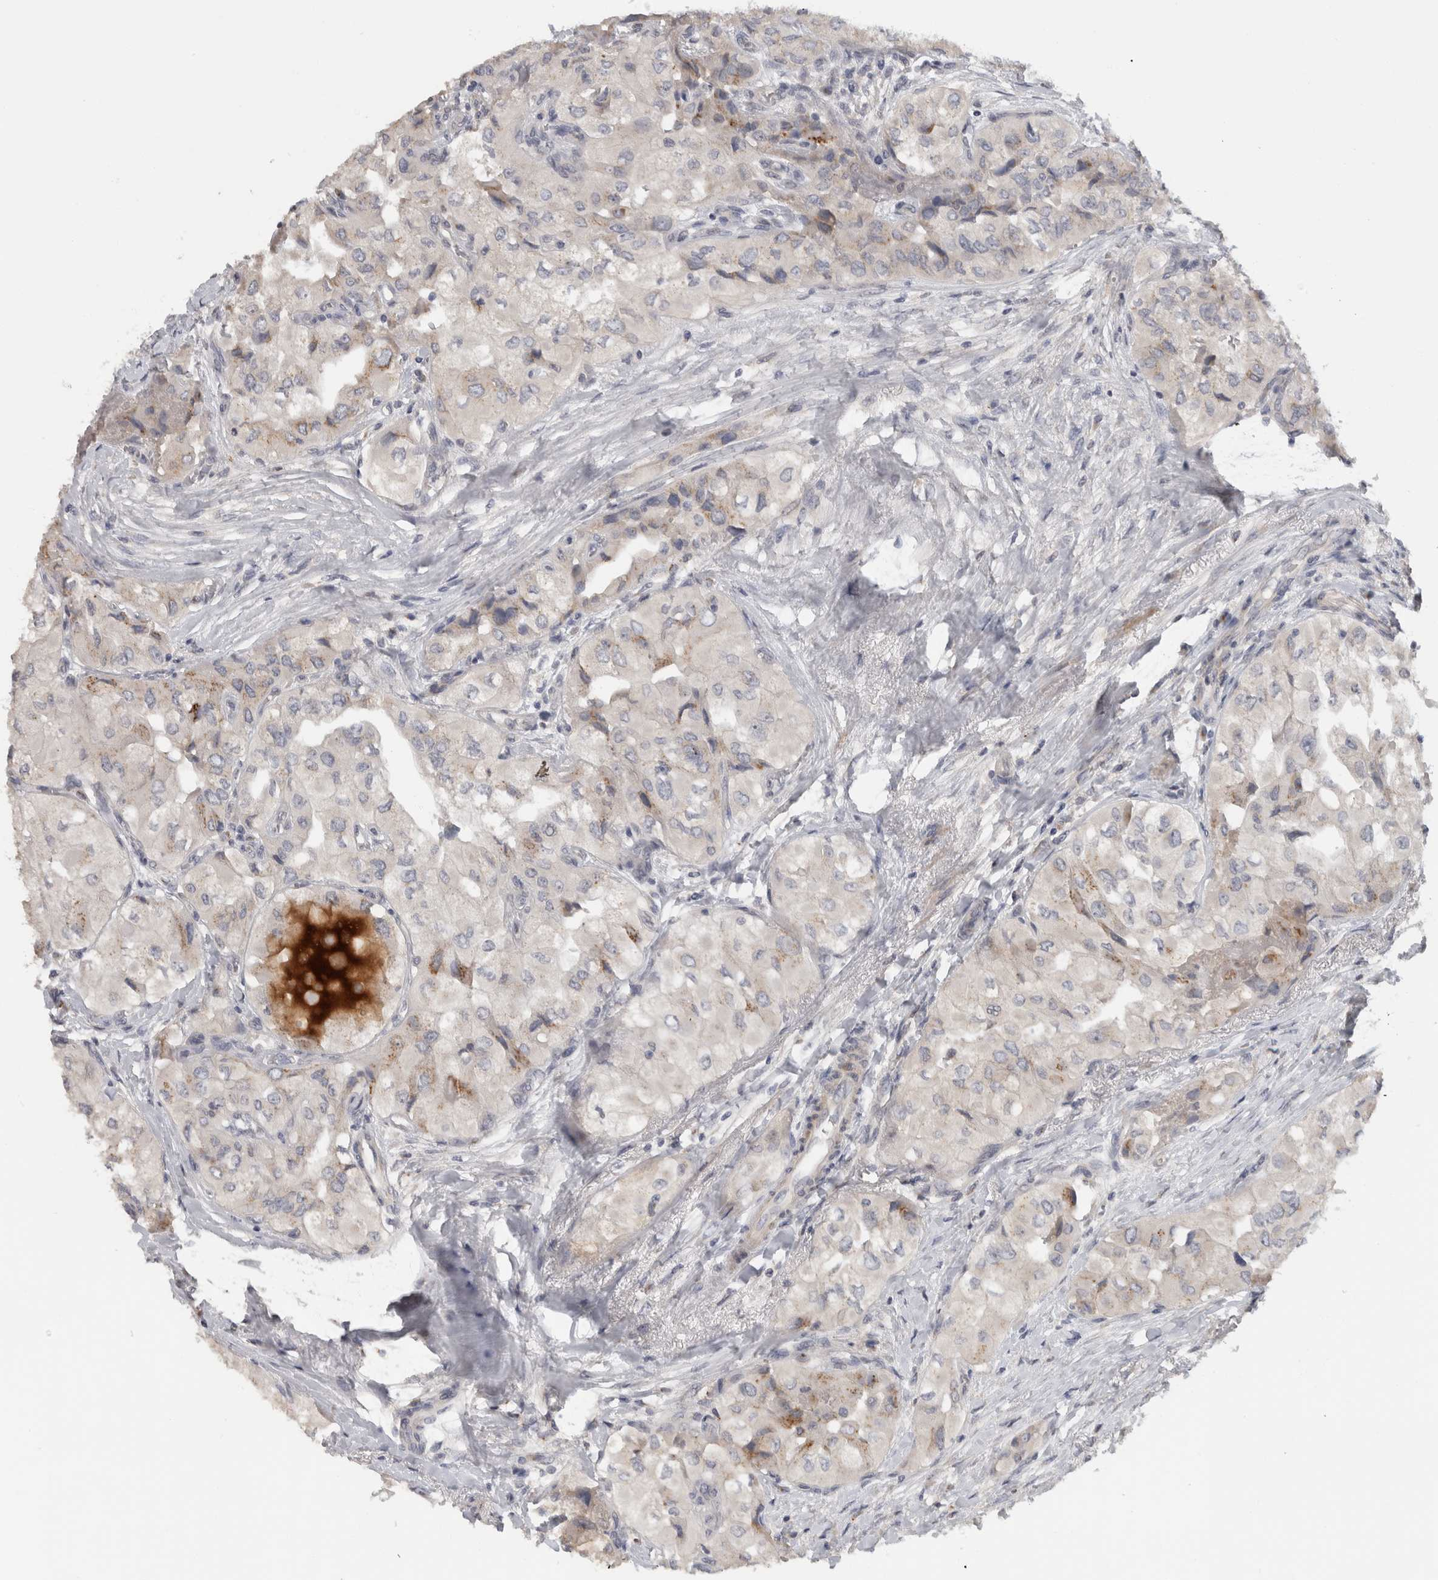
{"staining": {"intensity": "weak", "quantity": "<25%", "location": "cytoplasmic/membranous"}, "tissue": "thyroid cancer", "cell_type": "Tumor cells", "image_type": "cancer", "snomed": [{"axis": "morphology", "description": "Papillary adenocarcinoma, NOS"}, {"axis": "topography", "description": "Thyroid gland"}], "caption": "IHC micrograph of thyroid papillary adenocarcinoma stained for a protein (brown), which displays no staining in tumor cells.", "gene": "MGAT1", "patient": {"sex": "female", "age": 59}}